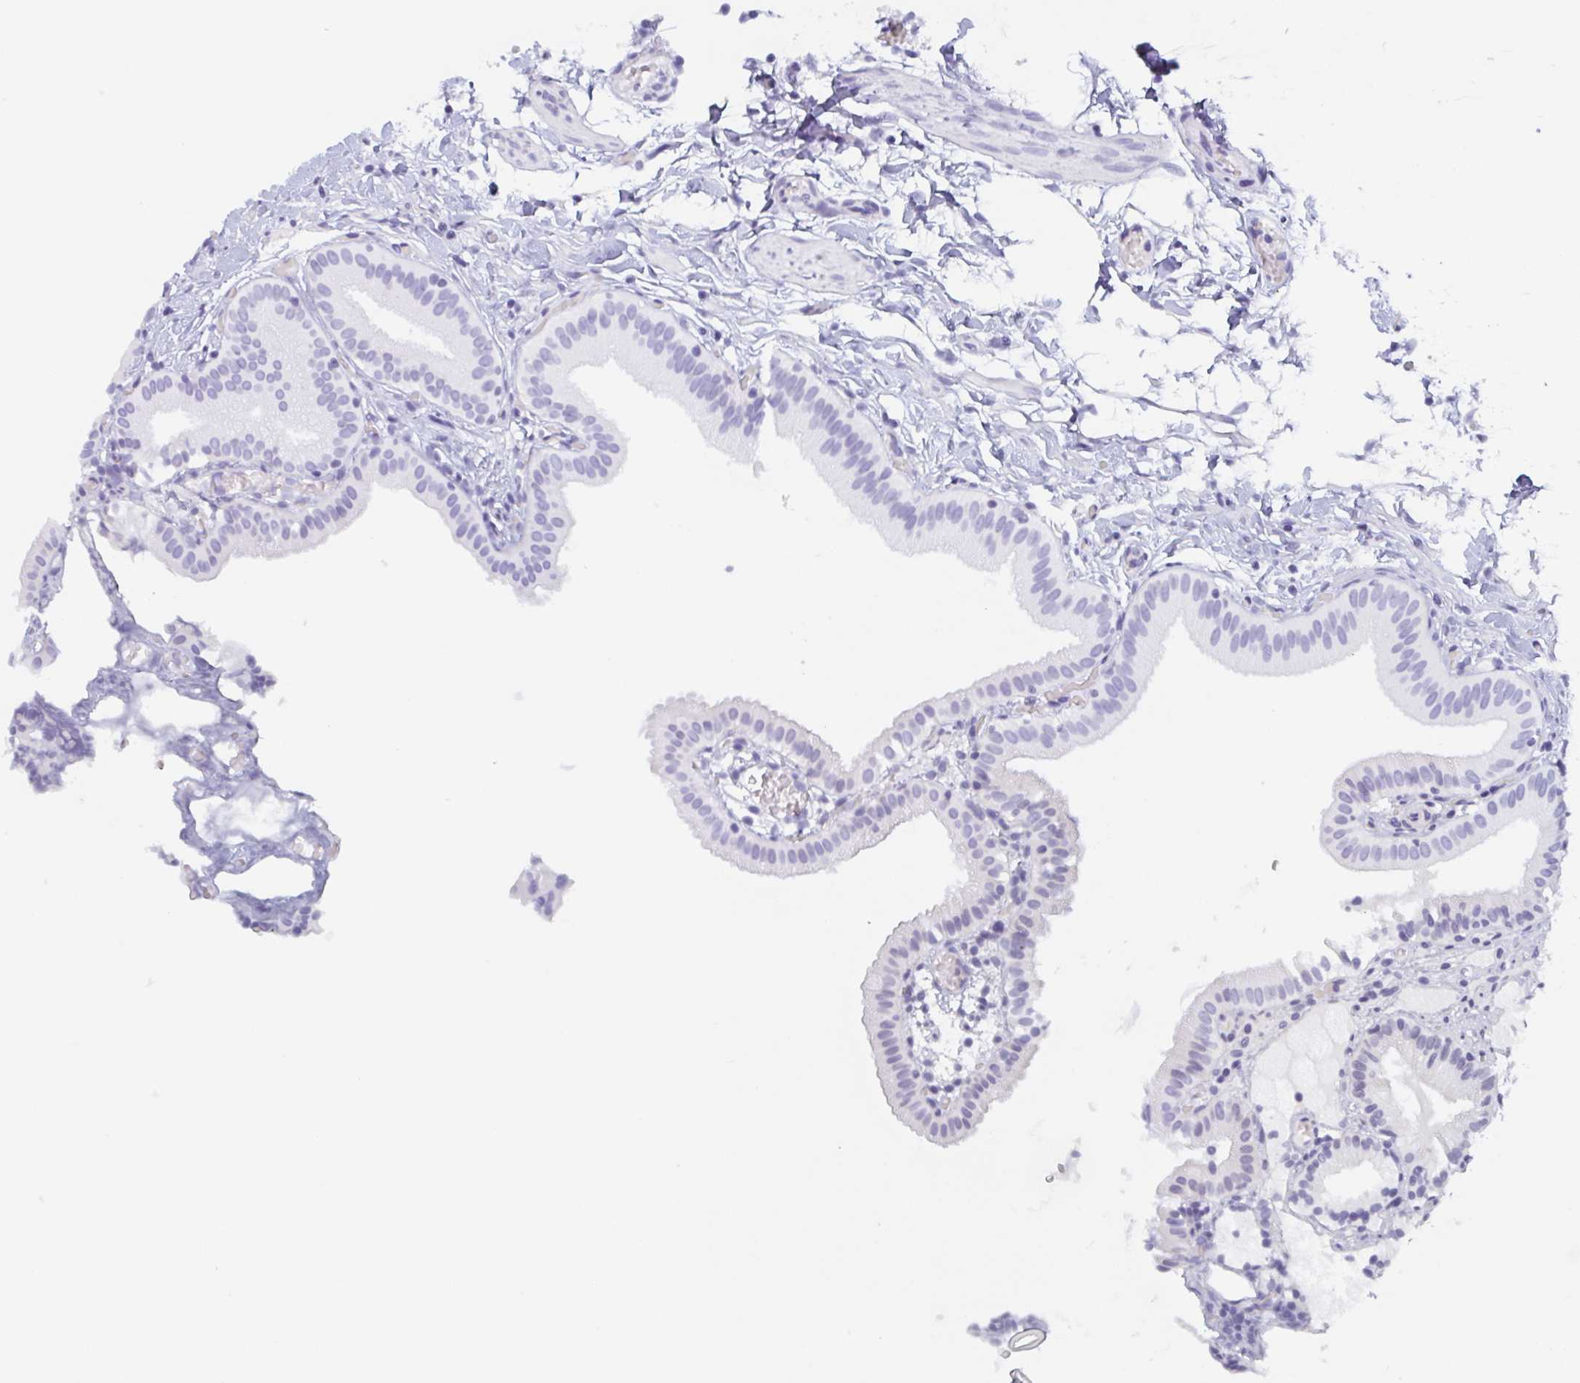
{"staining": {"intensity": "negative", "quantity": "none", "location": "none"}, "tissue": "gallbladder", "cell_type": "Glandular cells", "image_type": "normal", "snomed": [{"axis": "morphology", "description": "Normal tissue, NOS"}, {"axis": "topography", "description": "Gallbladder"}], "caption": "Immunohistochemical staining of normal gallbladder displays no significant positivity in glandular cells. The staining was performed using DAB to visualize the protein expression in brown, while the nuclei were stained in blue with hematoxylin (Magnification: 20x).", "gene": "POU2F3", "patient": {"sex": "female", "age": 63}}